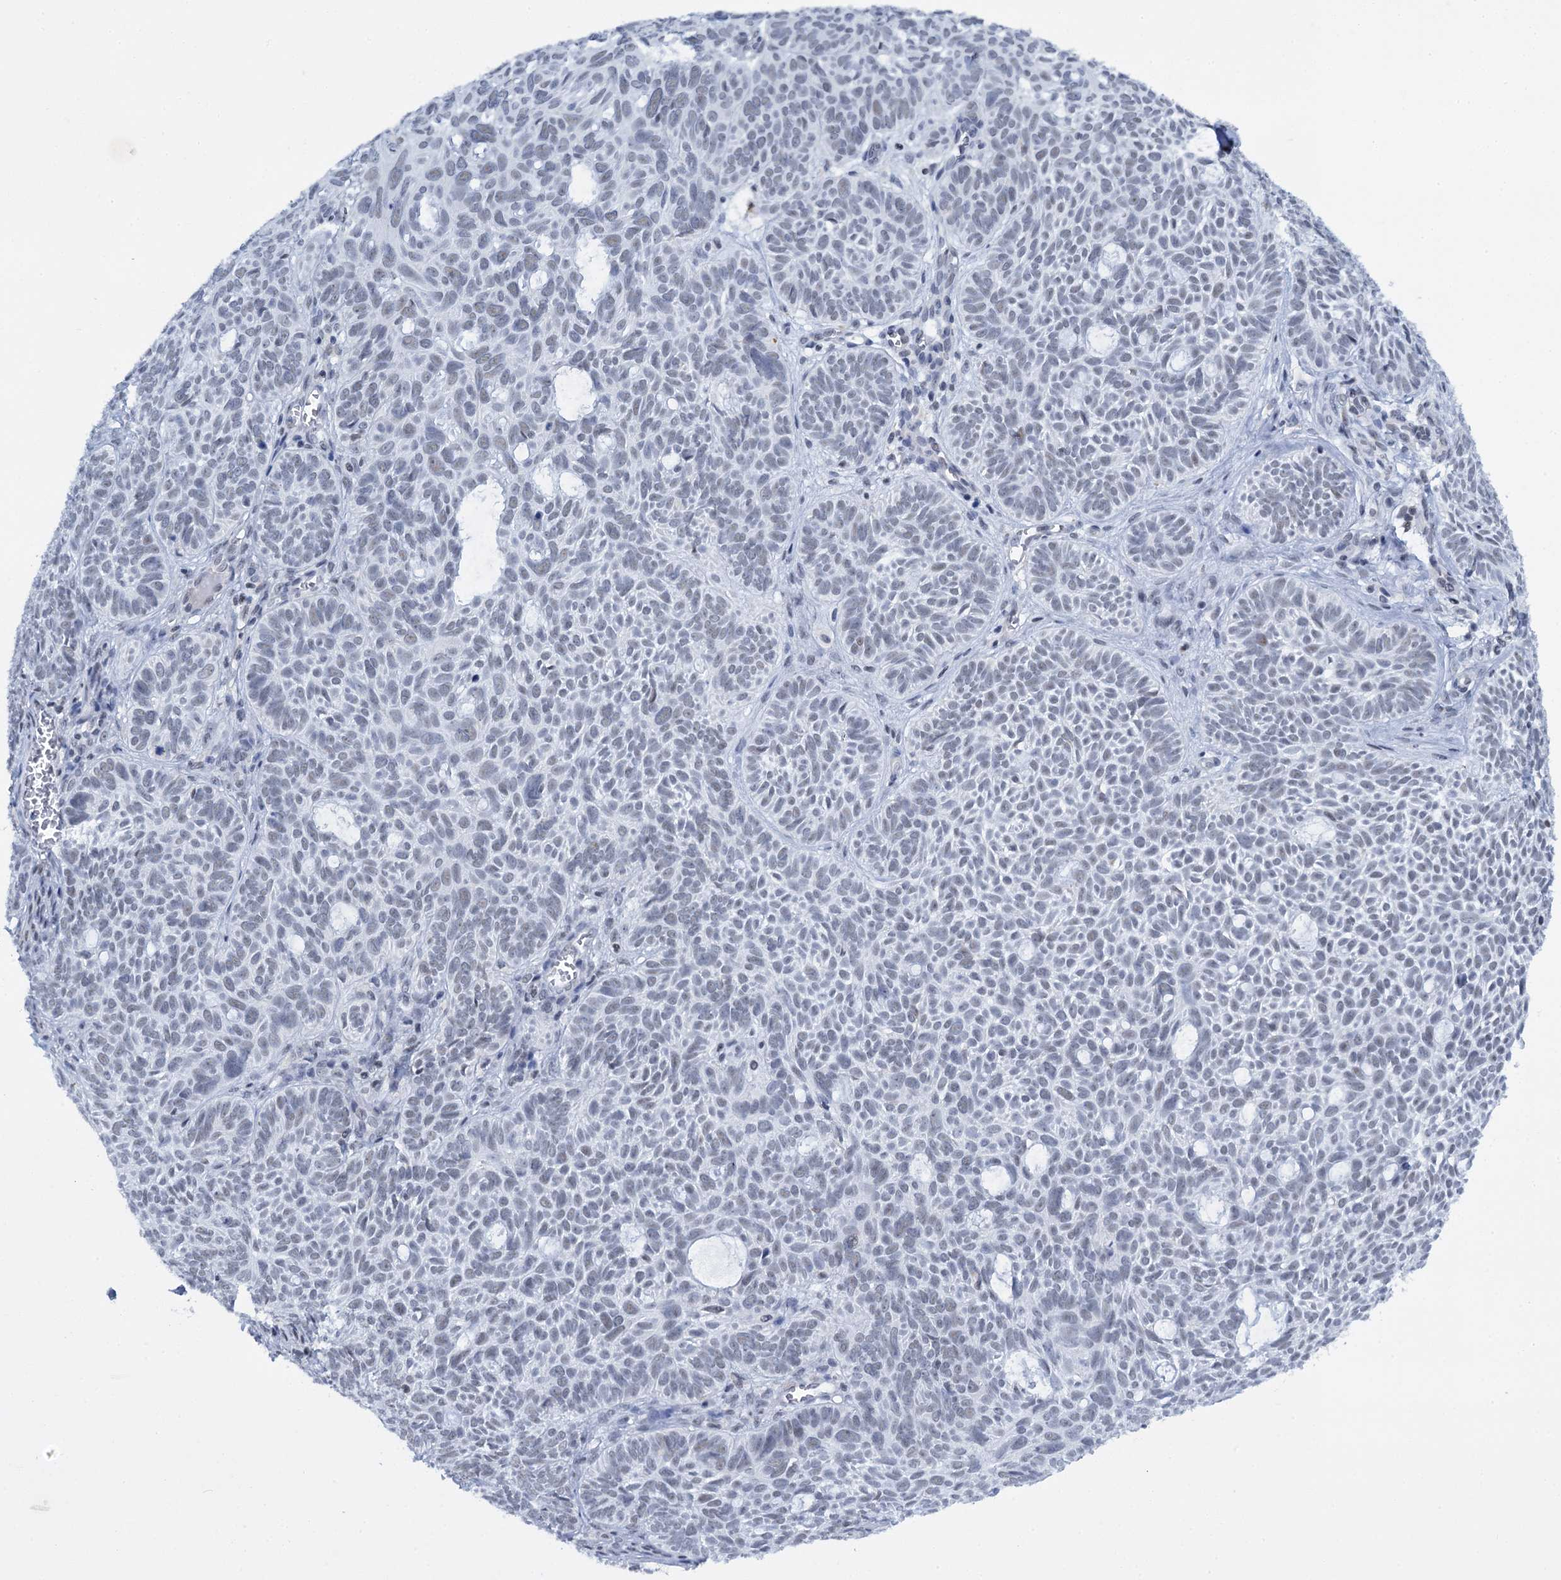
{"staining": {"intensity": "weak", "quantity": "<25%", "location": "nuclear"}, "tissue": "skin cancer", "cell_type": "Tumor cells", "image_type": "cancer", "snomed": [{"axis": "morphology", "description": "Basal cell carcinoma"}, {"axis": "topography", "description": "Skin"}], "caption": "Protein analysis of skin cancer demonstrates no significant expression in tumor cells.", "gene": "SREK1", "patient": {"sex": "male", "age": 69}}